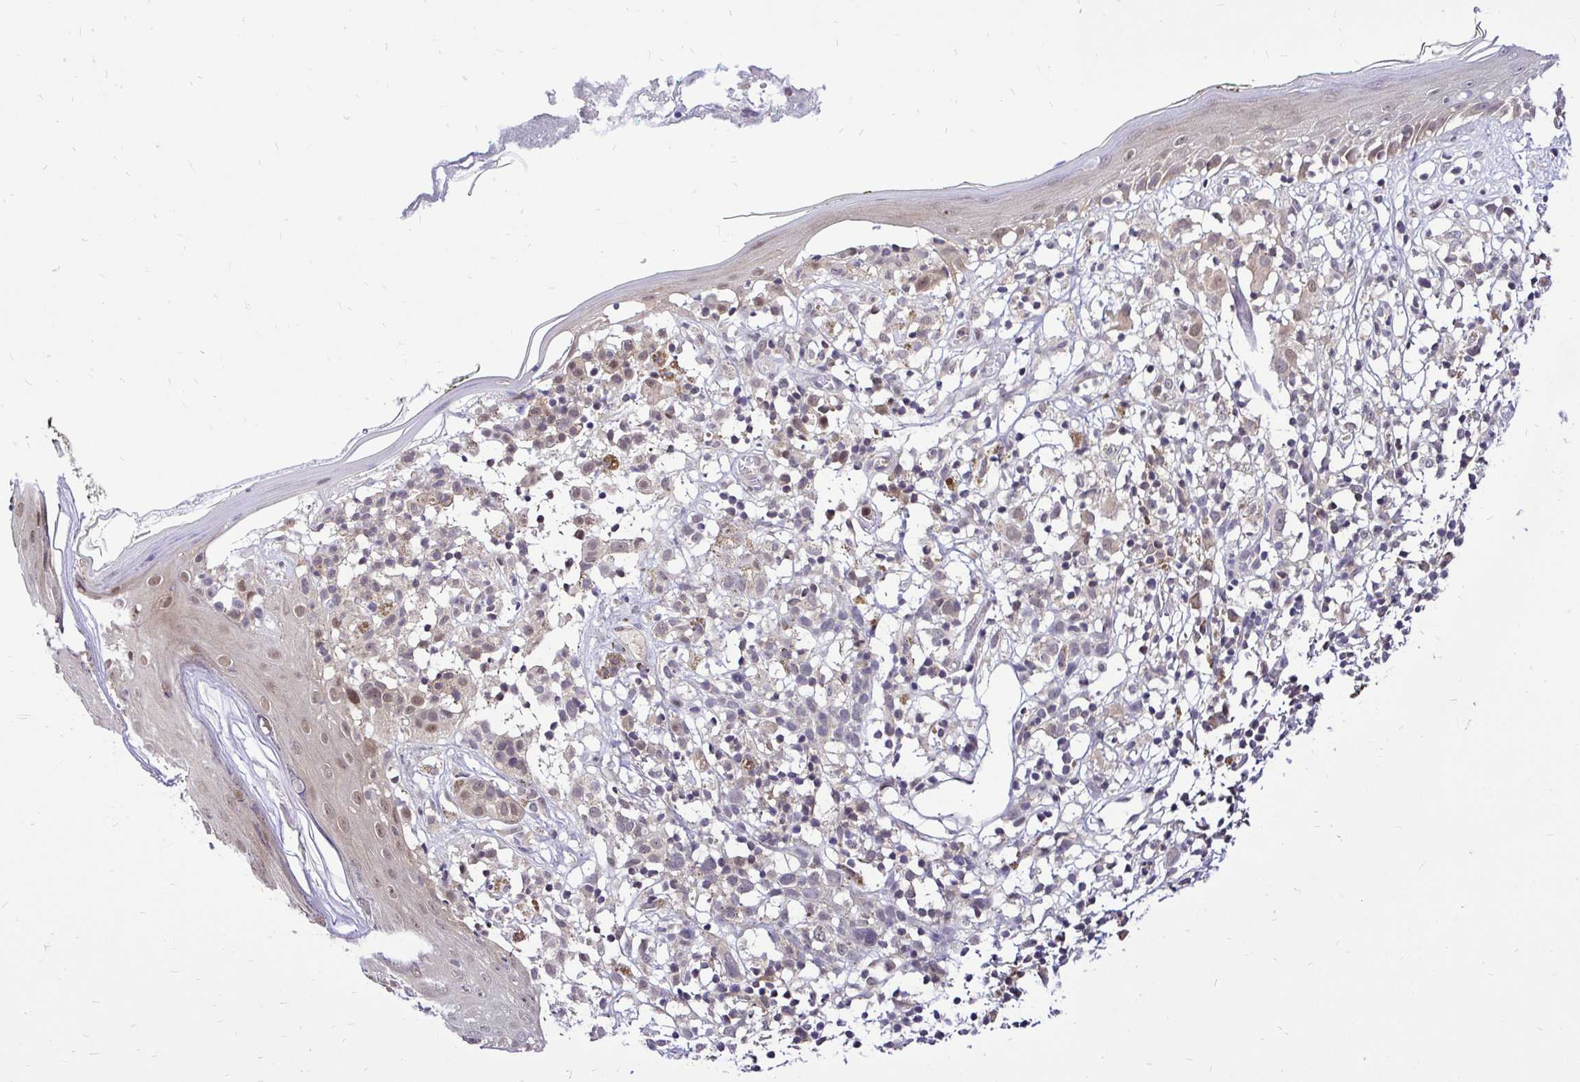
{"staining": {"intensity": "weak", "quantity": ">75%", "location": "cytoplasmic/membranous,nuclear"}, "tissue": "skin", "cell_type": "Fibroblasts", "image_type": "normal", "snomed": [{"axis": "morphology", "description": "Normal tissue, NOS"}, {"axis": "topography", "description": "Skin"}], "caption": "The immunohistochemical stain shows weak cytoplasmic/membranous,nuclear staining in fibroblasts of benign skin.", "gene": "UBE2M", "patient": {"sex": "female", "age": 34}}